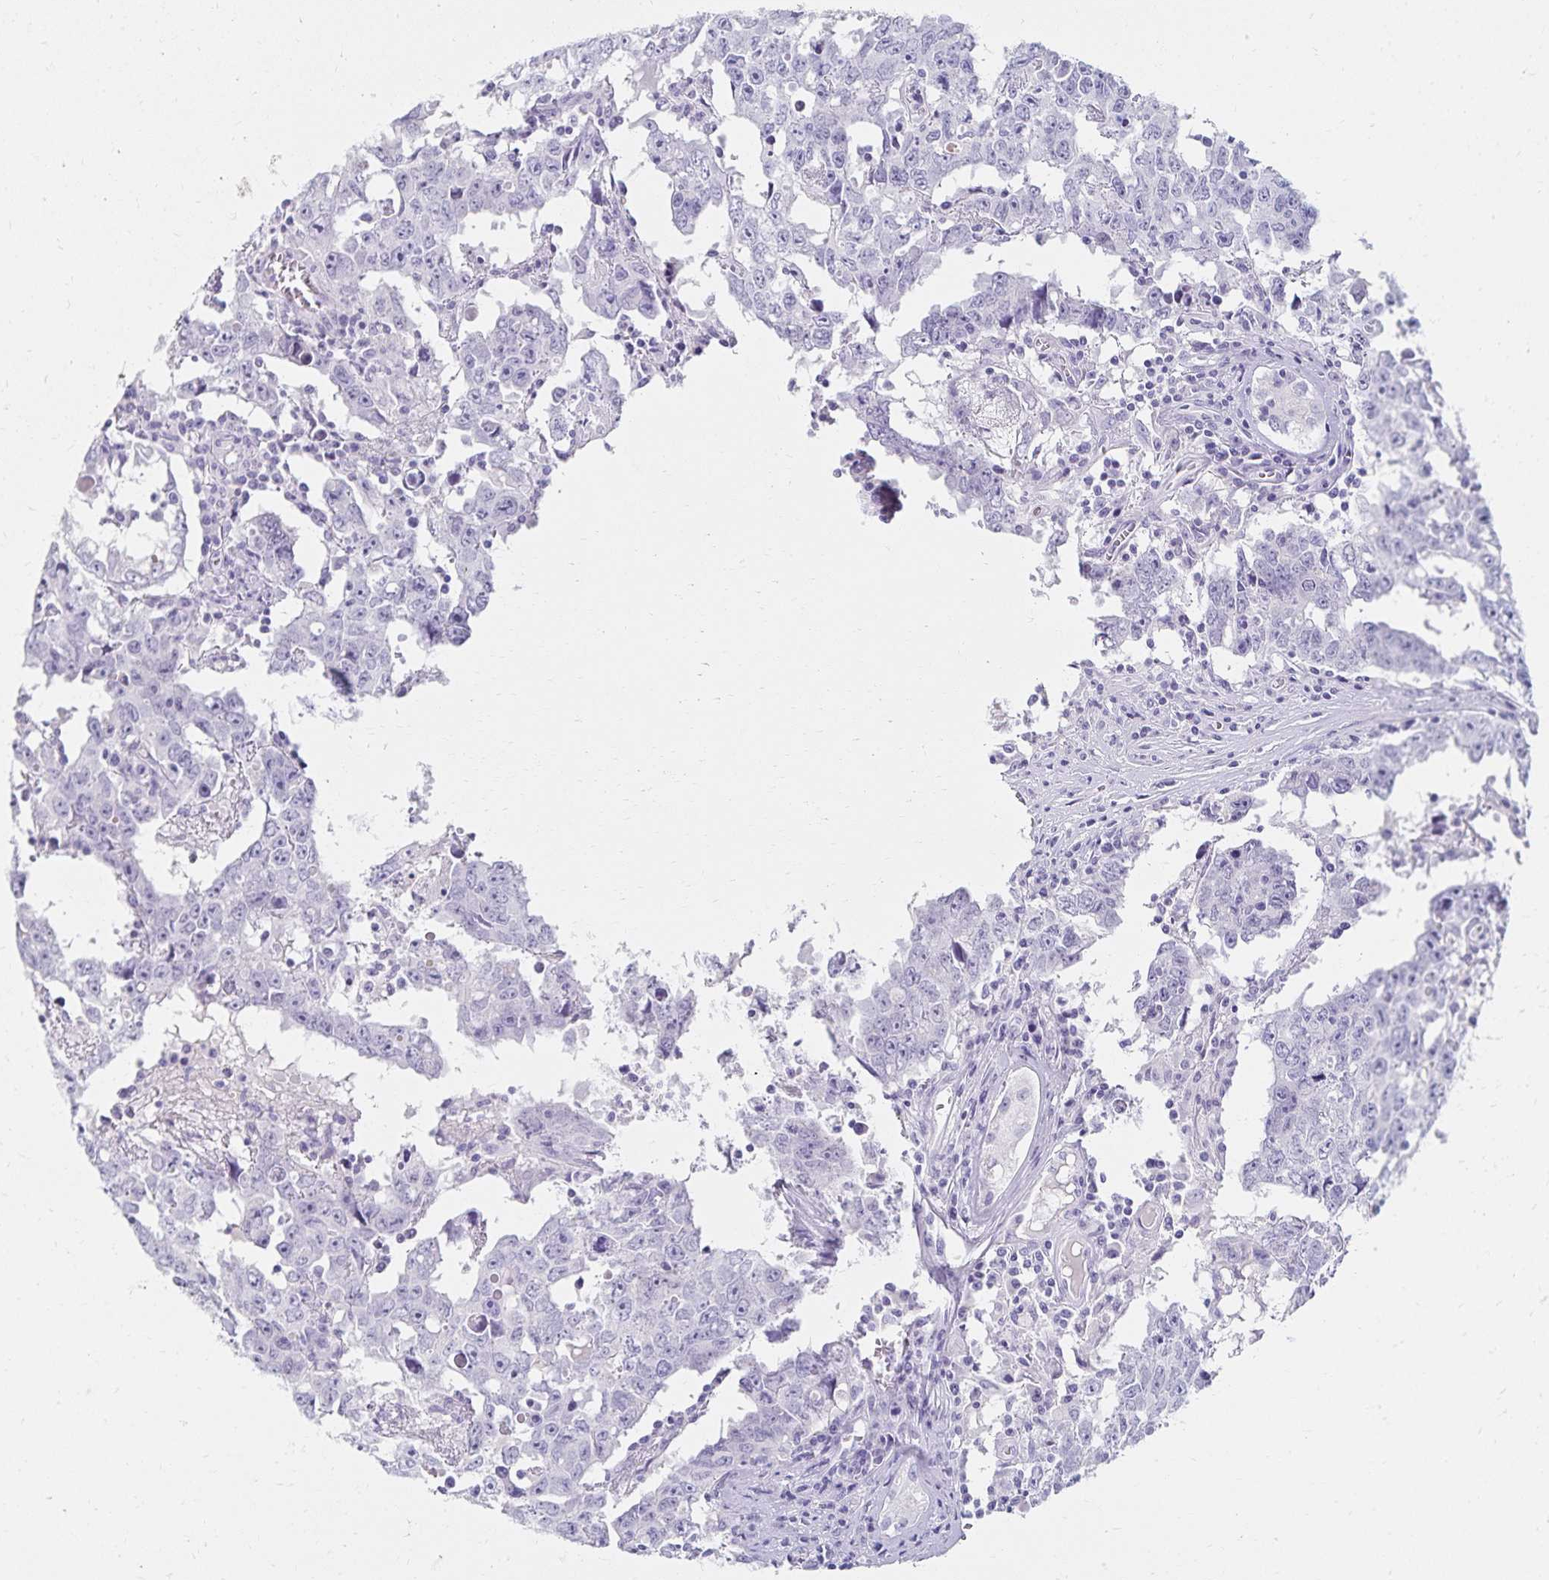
{"staining": {"intensity": "negative", "quantity": "none", "location": "none"}, "tissue": "testis cancer", "cell_type": "Tumor cells", "image_type": "cancer", "snomed": [{"axis": "morphology", "description": "Carcinoma, Embryonal, NOS"}, {"axis": "topography", "description": "Testis"}], "caption": "This is an immunohistochemistry (IHC) histopathology image of testis cancer. There is no staining in tumor cells.", "gene": "C2orf50", "patient": {"sex": "male", "age": 22}}